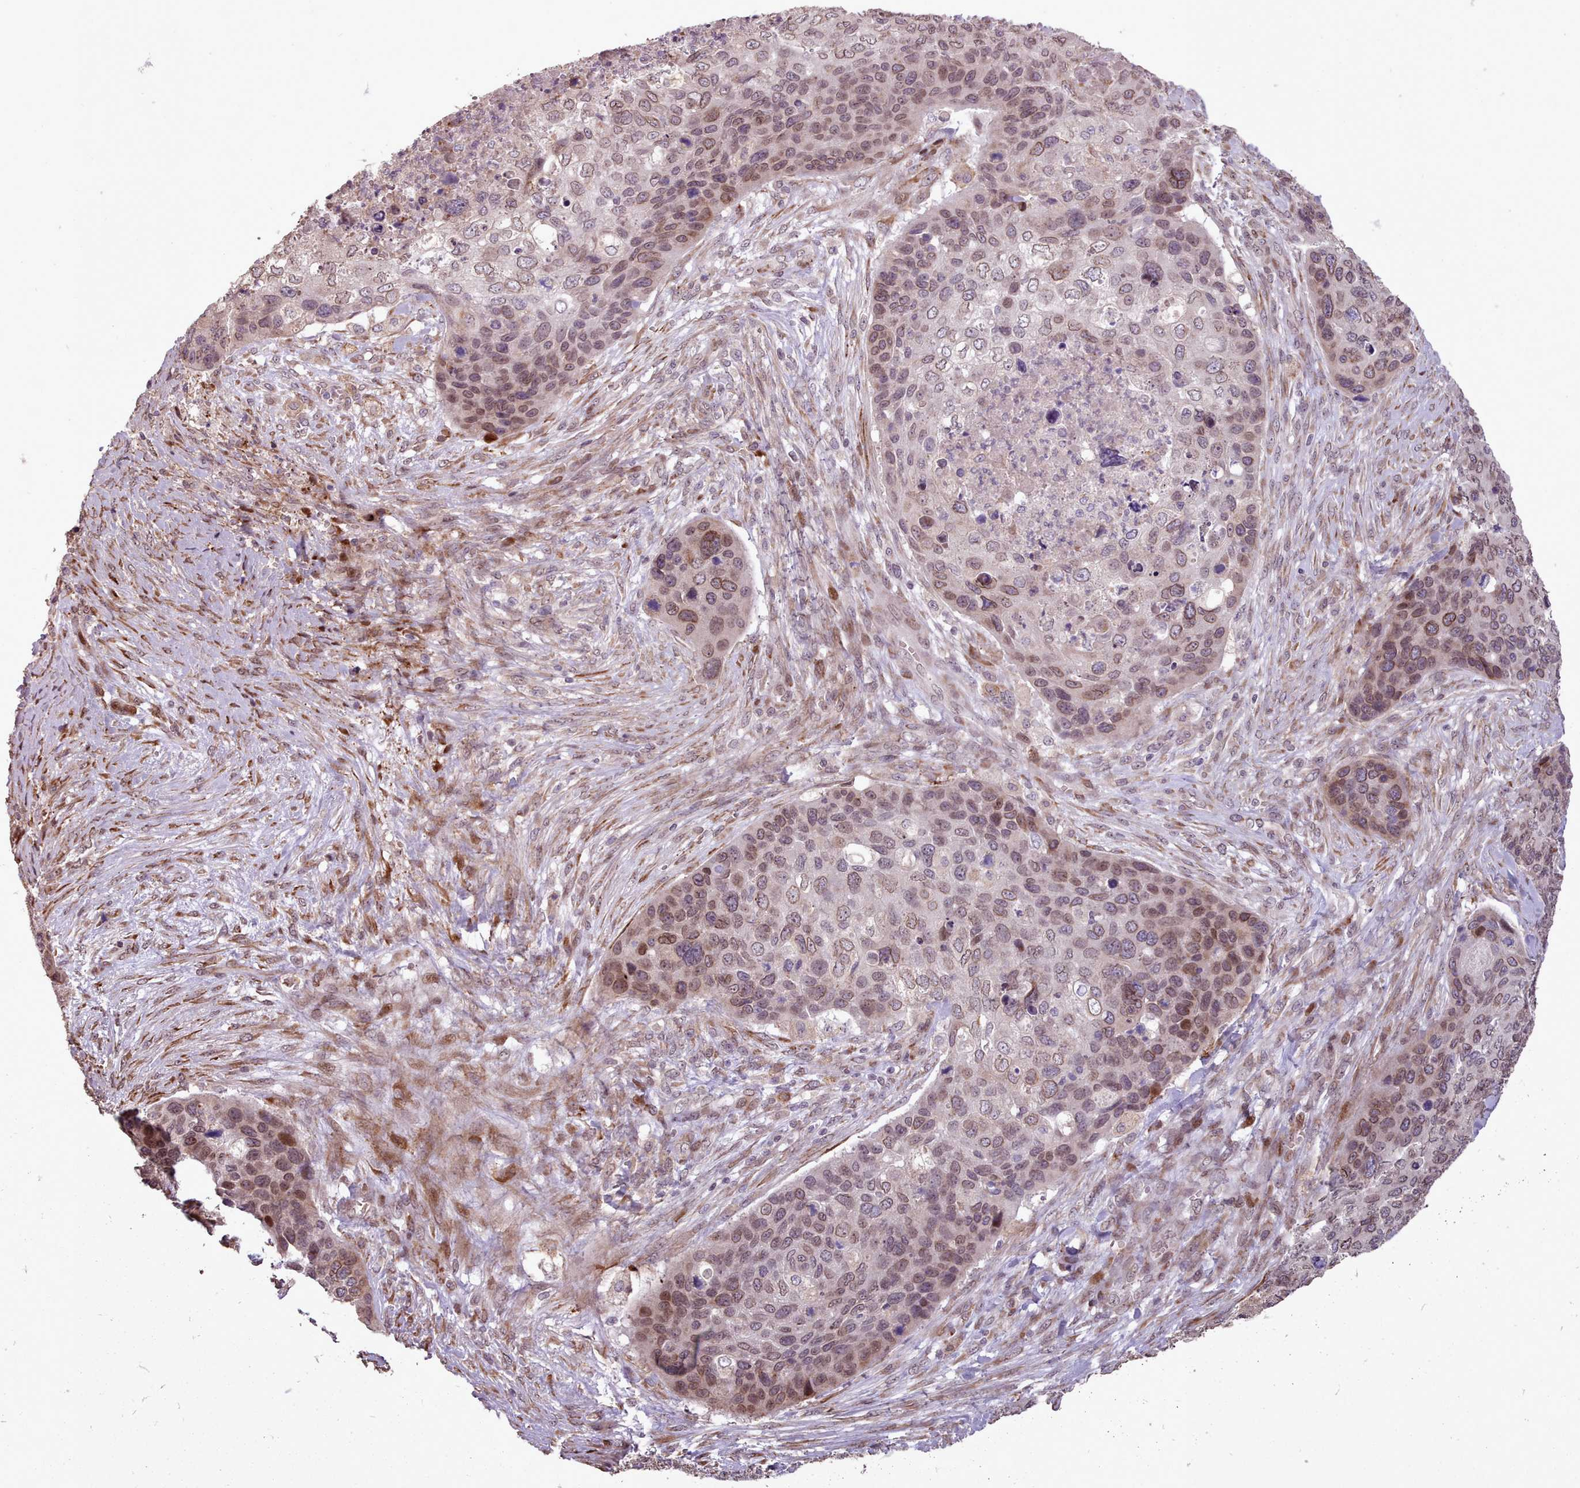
{"staining": {"intensity": "moderate", "quantity": "25%-75%", "location": "cytoplasmic/membranous,nuclear"}, "tissue": "skin cancer", "cell_type": "Tumor cells", "image_type": "cancer", "snomed": [{"axis": "morphology", "description": "Basal cell carcinoma"}, {"axis": "topography", "description": "Skin"}], "caption": "Tumor cells display medium levels of moderate cytoplasmic/membranous and nuclear staining in approximately 25%-75% of cells in human skin basal cell carcinoma.", "gene": "CABP1", "patient": {"sex": "female", "age": 74}}